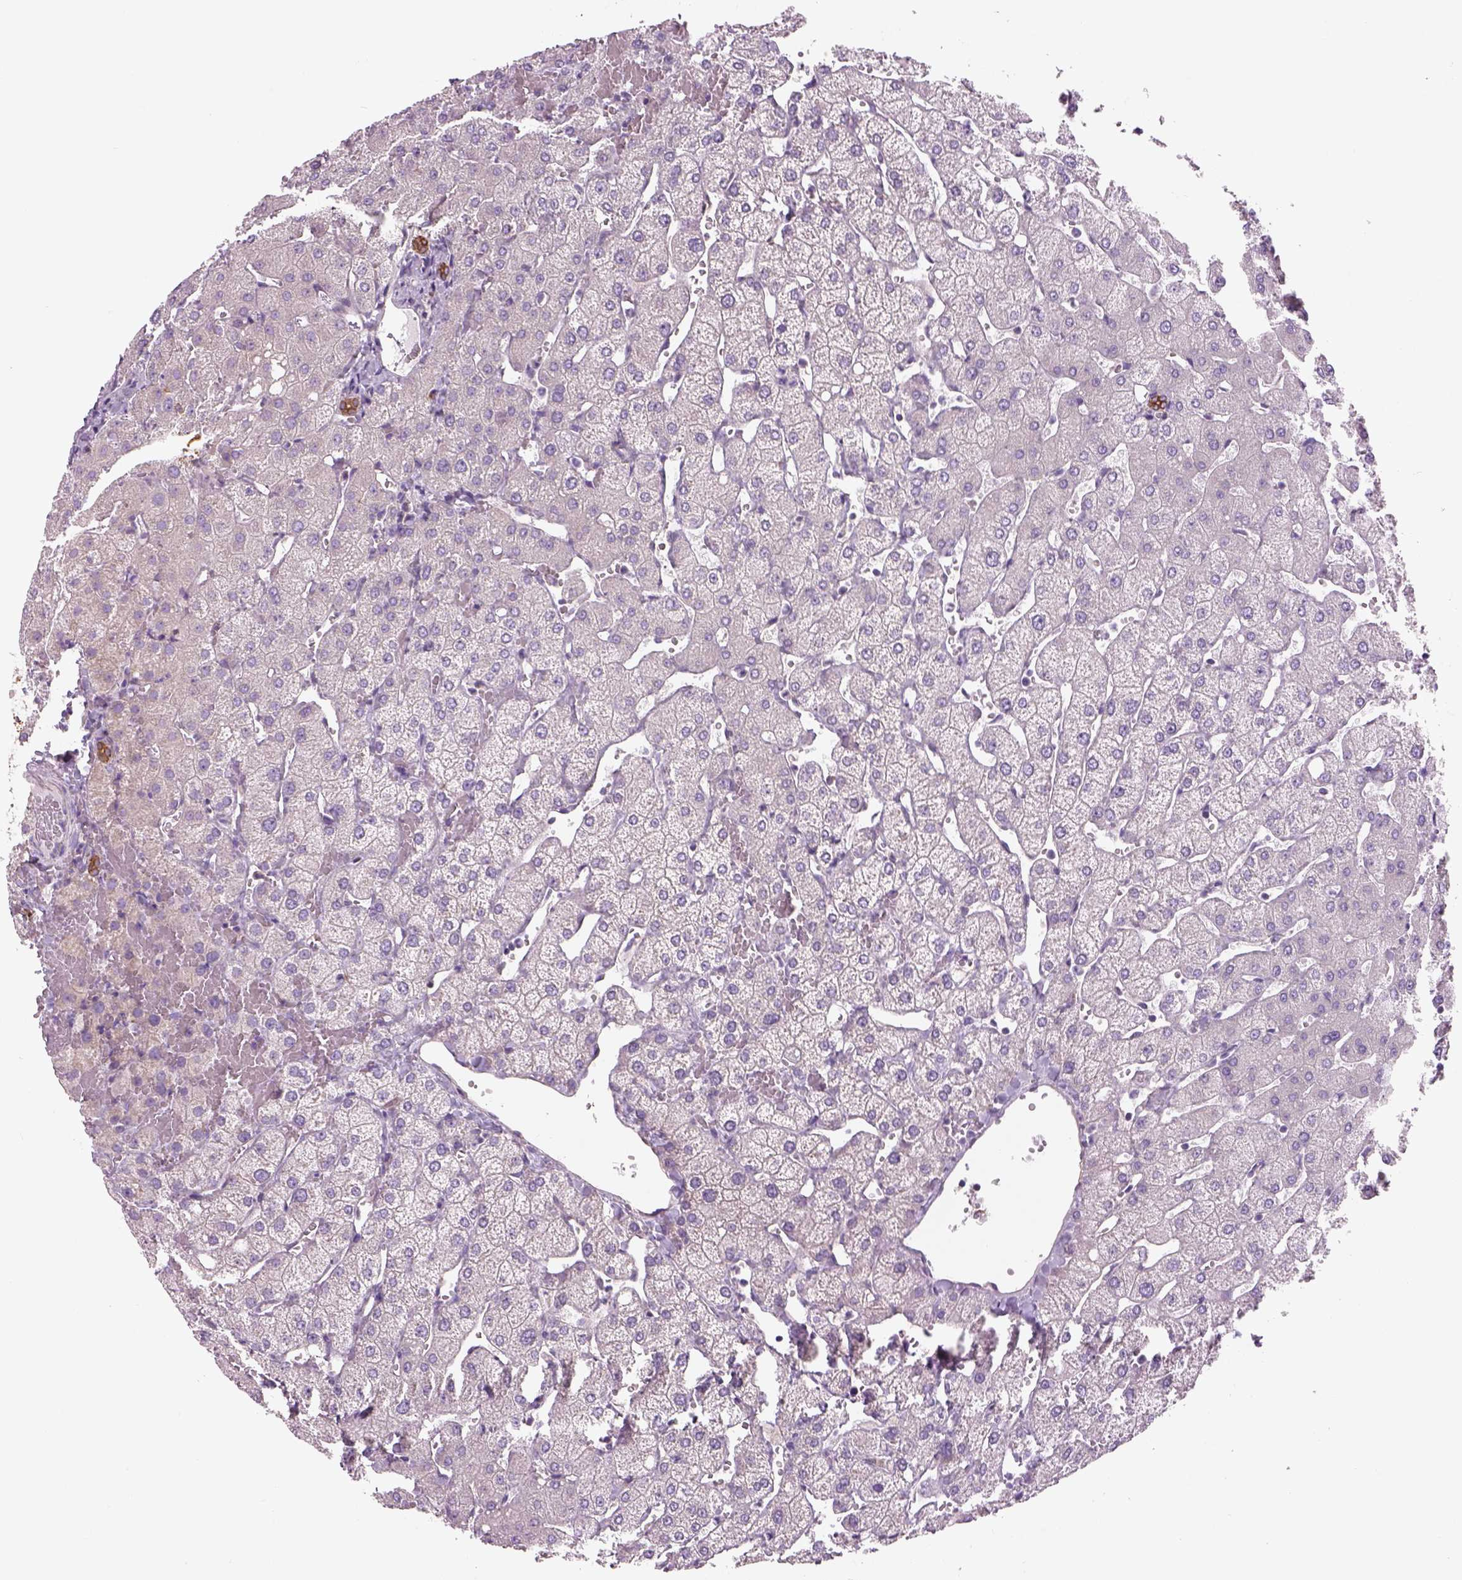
{"staining": {"intensity": "strong", "quantity": ">75%", "location": "cytoplasmic/membranous"}, "tissue": "liver", "cell_type": "Cholangiocytes", "image_type": "normal", "snomed": [{"axis": "morphology", "description": "Normal tissue, NOS"}, {"axis": "topography", "description": "Liver"}], "caption": "Liver stained with DAB immunohistochemistry displays high levels of strong cytoplasmic/membranous staining in about >75% of cholangiocytes. The staining is performed using DAB (3,3'-diaminobenzidine) brown chromogen to label protein expression. The nuclei are counter-stained blue using hematoxylin.", "gene": "CHST14", "patient": {"sex": "female", "age": 54}}